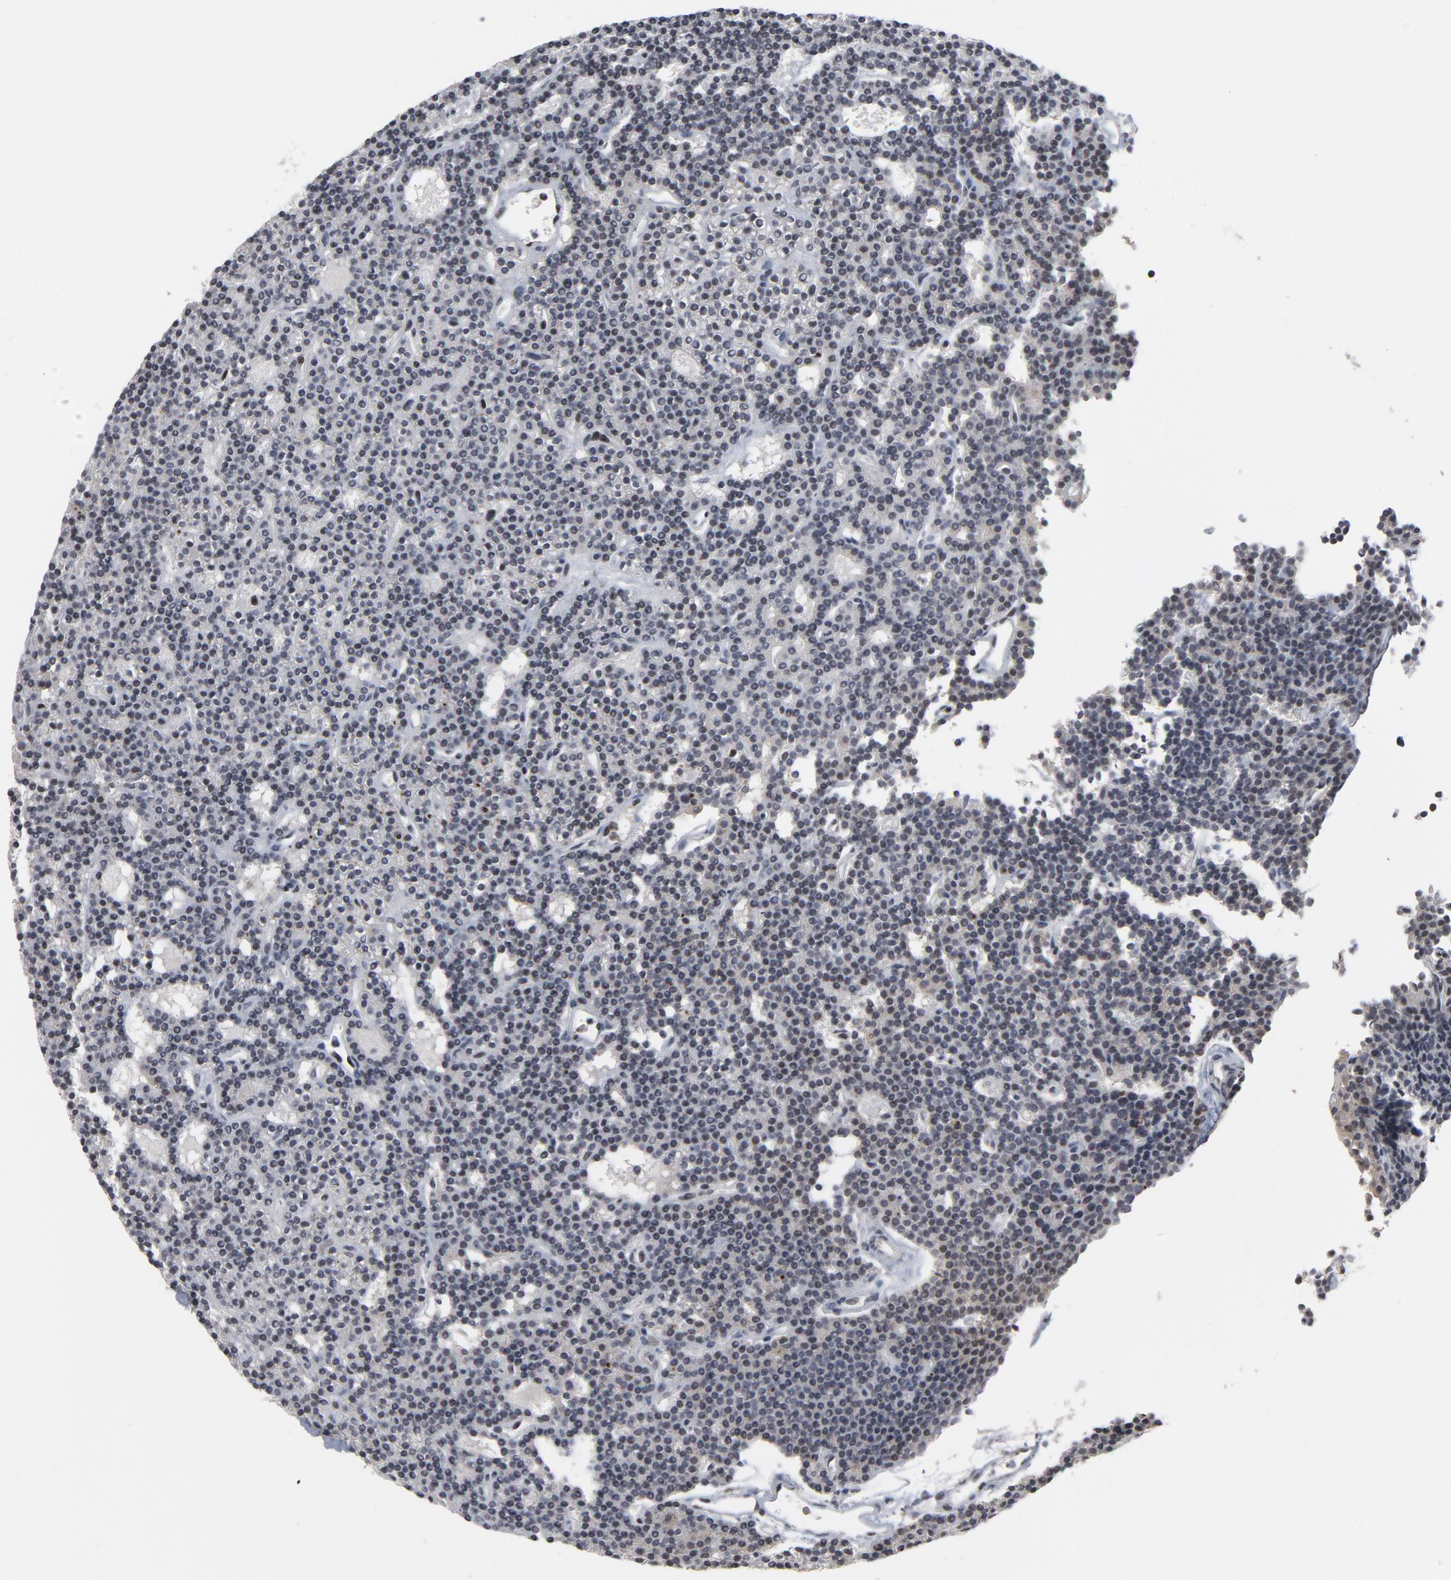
{"staining": {"intensity": "moderate", "quantity": "<25%", "location": "cytoplasmic/membranous"}, "tissue": "parathyroid gland", "cell_type": "Glandular cells", "image_type": "normal", "snomed": [{"axis": "morphology", "description": "Normal tissue, NOS"}, {"axis": "topography", "description": "Parathyroid gland"}], "caption": "The micrograph shows a brown stain indicating the presence of a protein in the cytoplasmic/membranous of glandular cells in parathyroid gland. Using DAB (brown) and hematoxylin (blue) stains, captured at high magnification using brightfield microscopy.", "gene": "GABPA", "patient": {"sex": "female", "age": 45}}